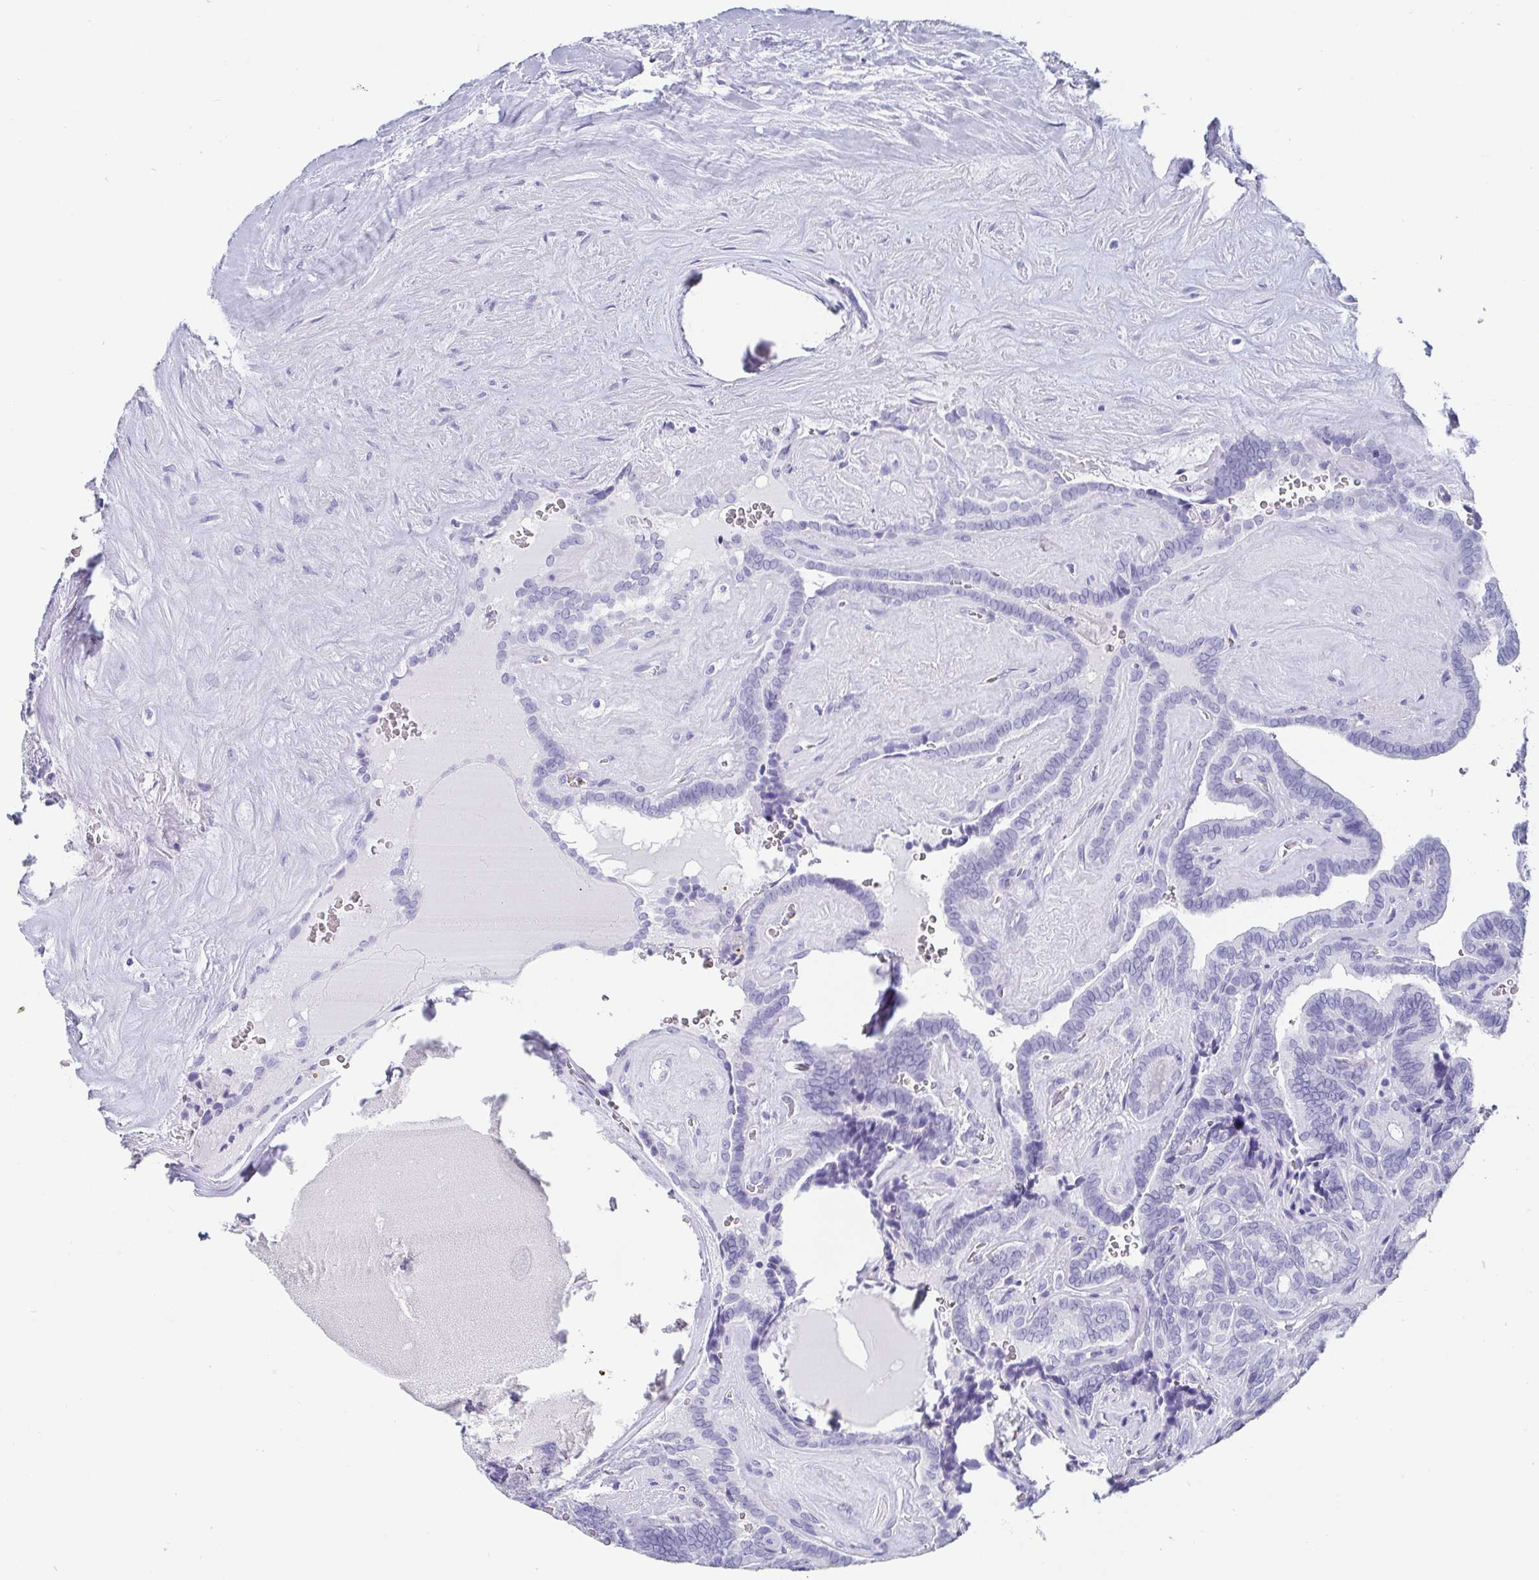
{"staining": {"intensity": "negative", "quantity": "none", "location": "none"}, "tissue": "thyroid cancer", "cell_type": "Tumor cells", "image_type": "cancer", "snomed": [{"axis": "morphology", "description": "Papillary adenocarcinoma, NOS"}, {"axis": "topography", "description": "Thyroid gland"}], "caption": "A photomicrograph of human thyroid papillary adenocarcinoma is negative for staining in tumor cells.", "gene": "SCGN", "patient": {"sex": "female", "age": 21}}